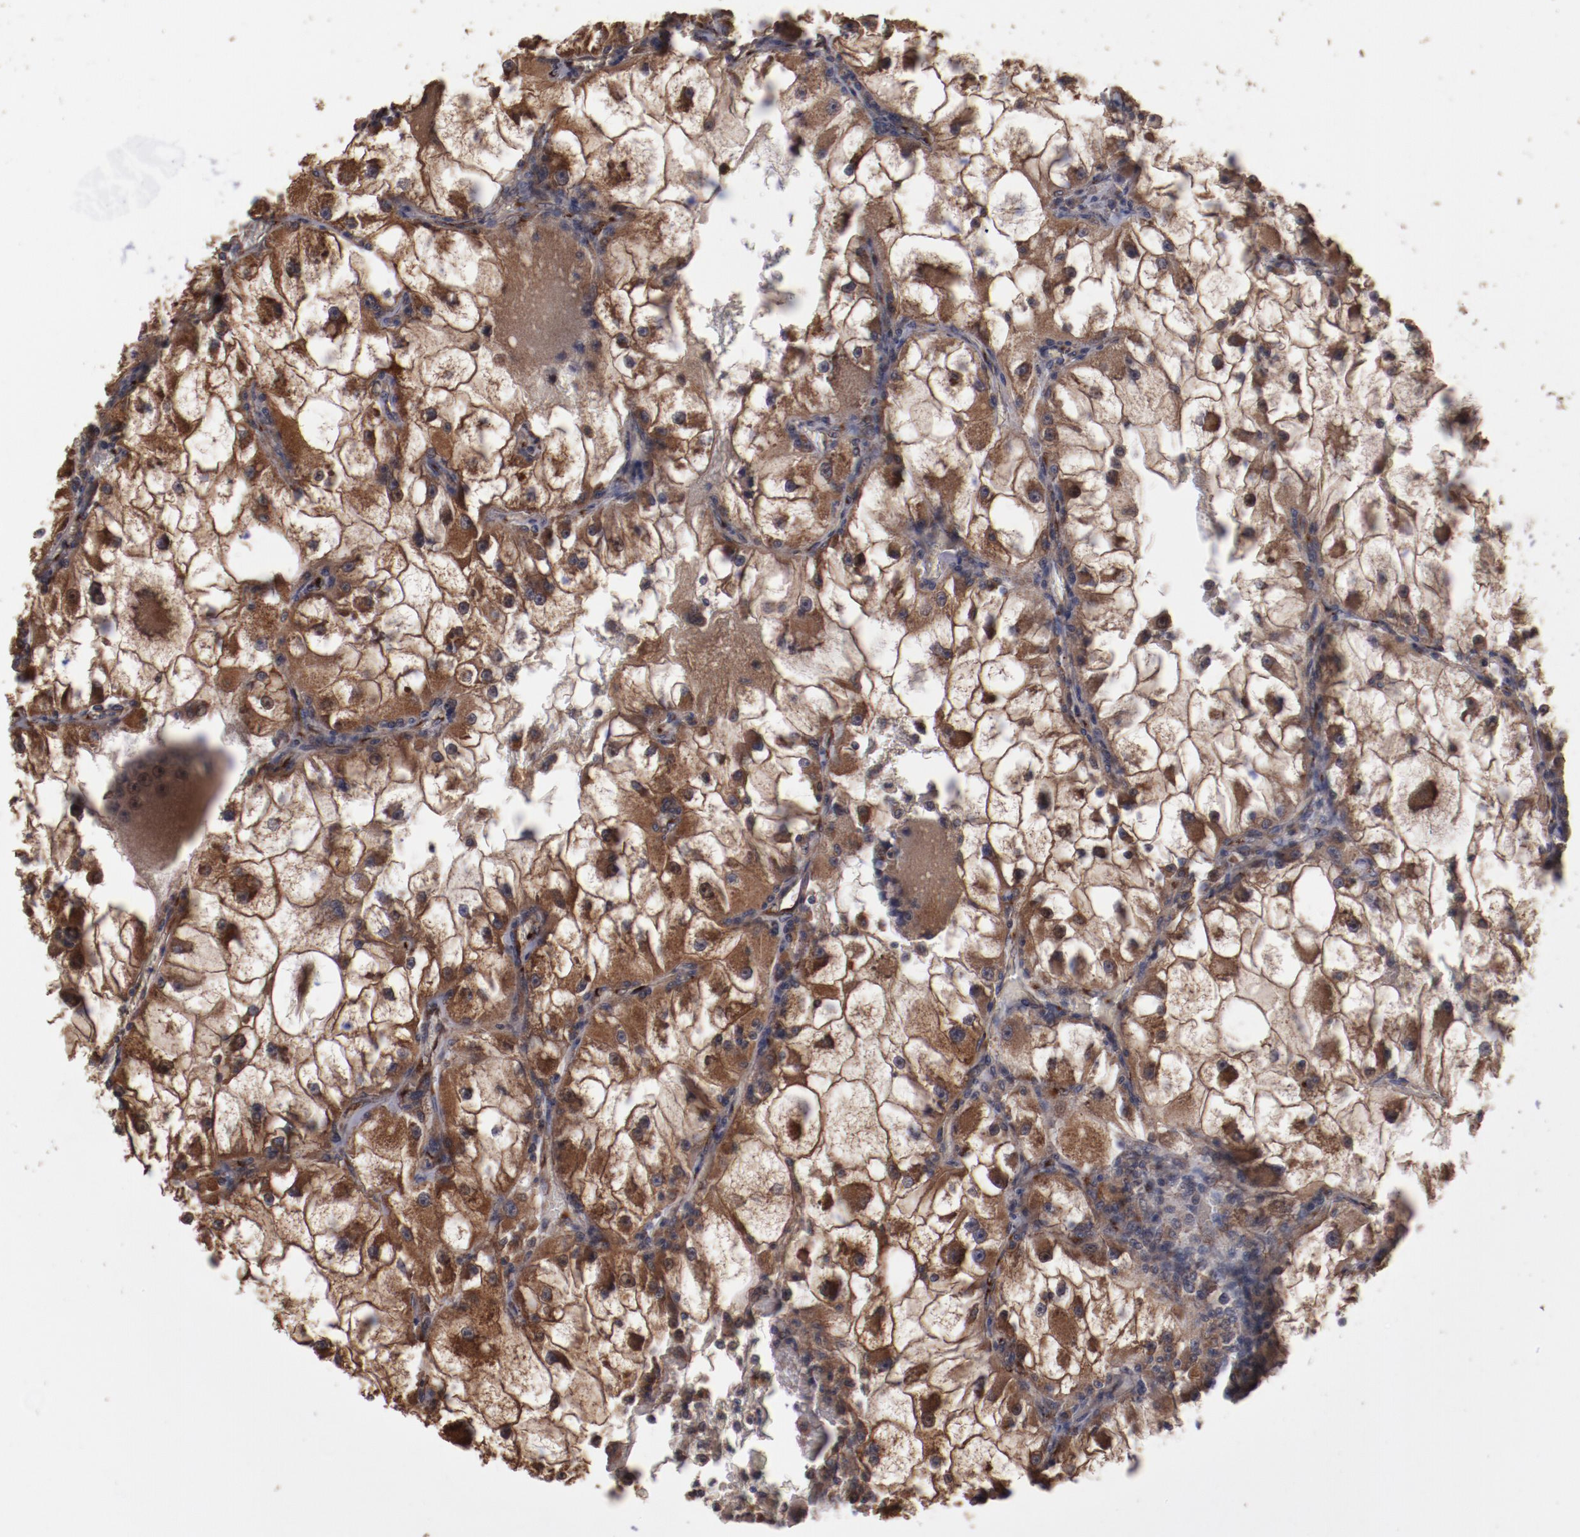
{"staining": {"intensity": "strong", "quantity": ">75%", "location": "cytoplasmic/membranous"}, "tissue": "renal cancer", "cell_type": "Tumor cells", "image_type": "cancer", "snomed": [{"axis": "morphology", "description": "Adenocarcinoma, NOS"}, {"axis": "topography", "description": "Kidney"}], "caption": "An immunohistochemistry (IHC) histopathology image of tumor tissue is shown. Protein staining in brown shows strong cytoplasmic/membranous positivity in adenocarcinoma (renal) within tumor cells. Nuclei are stained in blue.", "gene": "DIPK2B", "patient": {"sex": "female", "age": 73}}